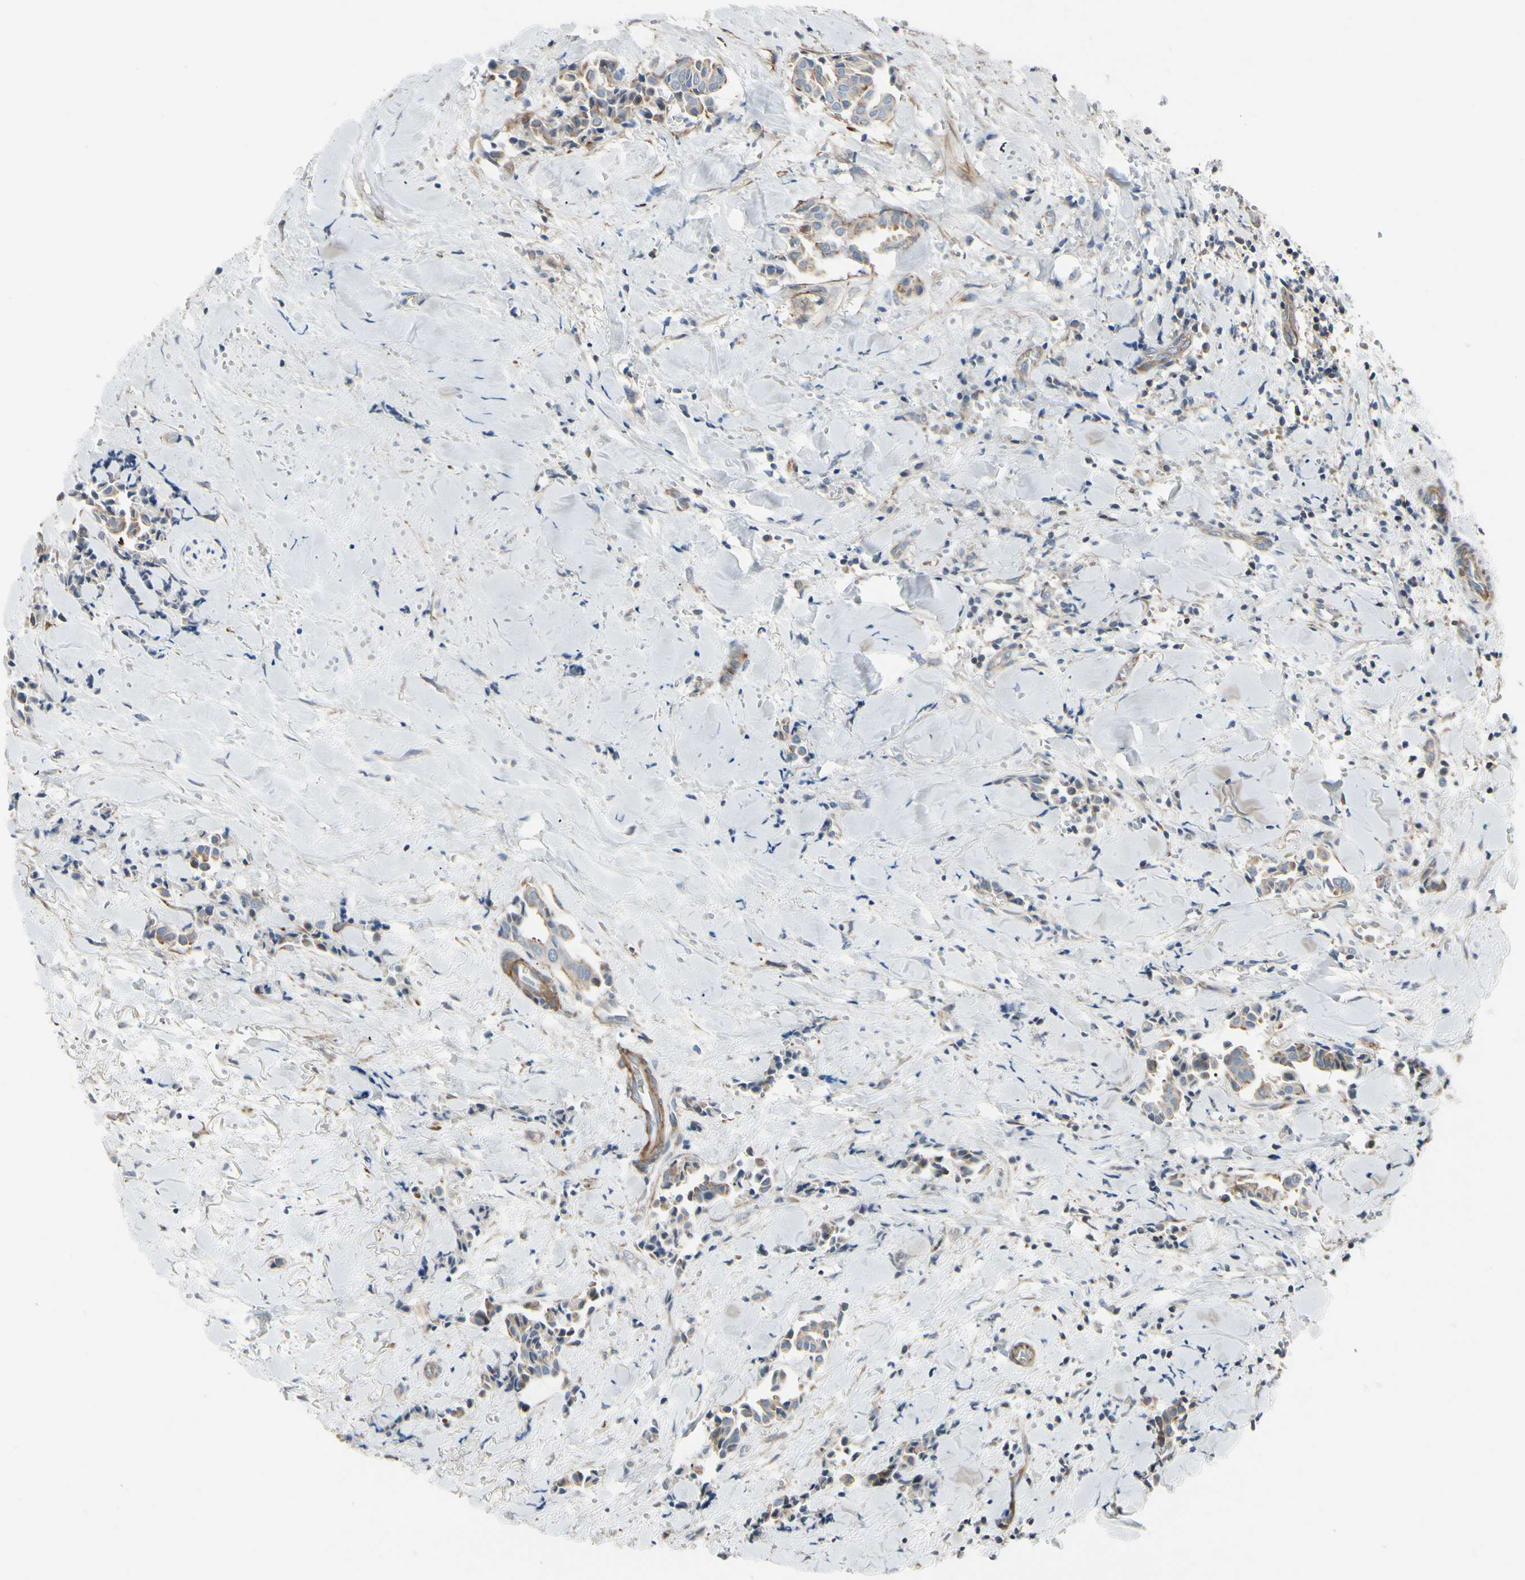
{"staining": {"intensity": "weak", "quantity": "25%-75%", "location": "cytoplasmic/membranous"}, "tissue": "head and neck cancer", "cell_type": "Tumor cells", "image_type": "cancer", "snomed": [{"axis": "morphology", "description": "Adenocarcinoma, NOS"}, {"axis": "topography", "description": "Salivary gland"}, {"axis": "topography", "description": "Head-Neck"}], "caption": "This is an image of IHC staining of head and neck cancer (adenocarcinoma), which shows weak staining in the cytoplasmic/membranous of tumor cells.", "gene": "TPM1", "patient": {"sex": "female", "age": 59}}